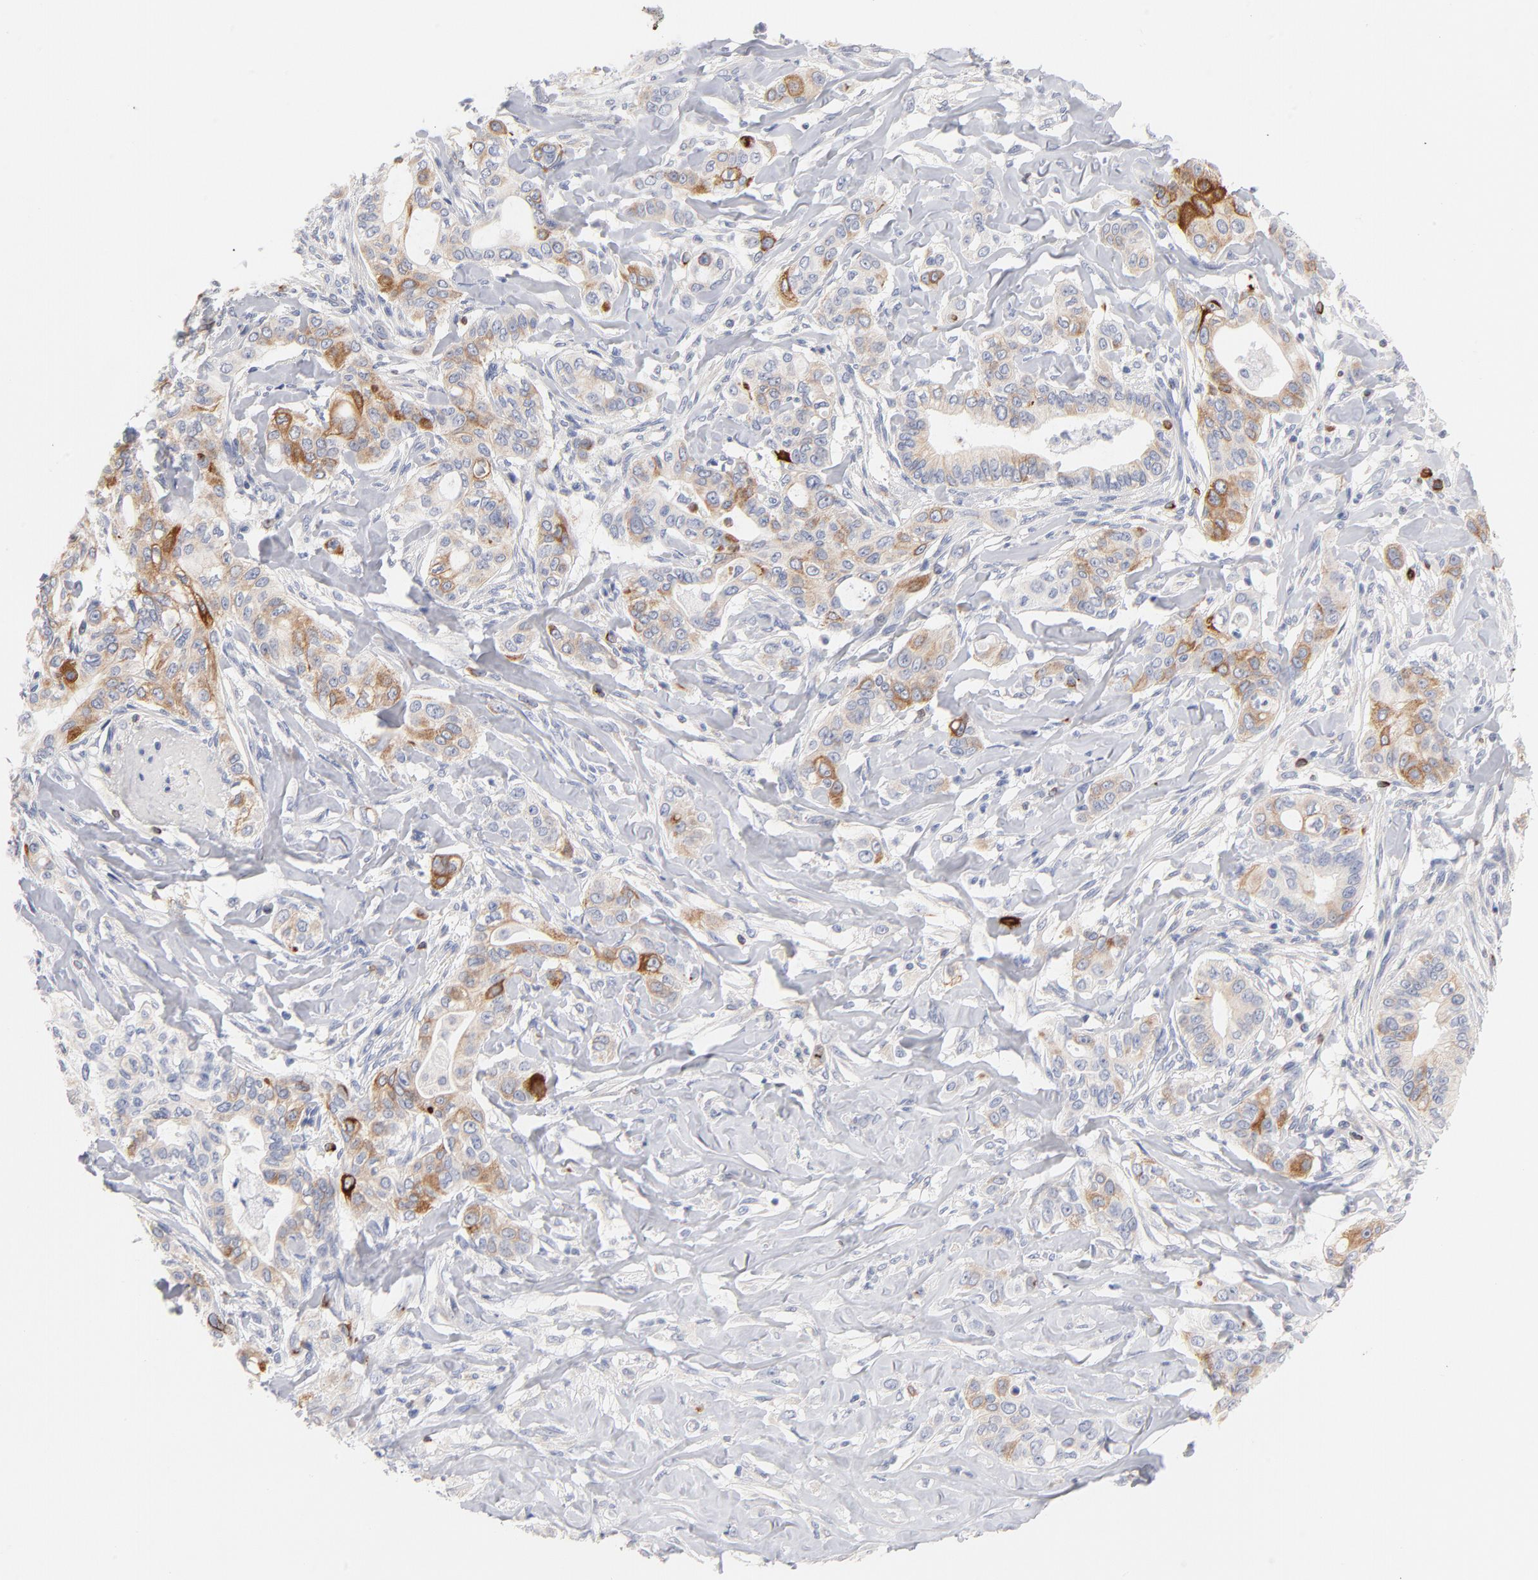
{"staining": {"intensity": "moderate", "quantity": "<25%", "location": "cytoplasmic/membranous"}, "tissue": "liver cancer", "cell_type": "Tumor cells", "image_type": "cancer", "snomed": [{"axis": "morphology", "description": "Cholangiocarcinoma"}, {"axis": "topography", "description": "Liver"}], "caption": "Protein staining reveals moderate cytoplasmic/membranous staining in approximately <25% of tumor cells in liver cancer. Ihc stains the protein of interest in brown and the nuclei are stained blue.", "gene": "MID1", "patient": {"sex": "female", "age": 67}}